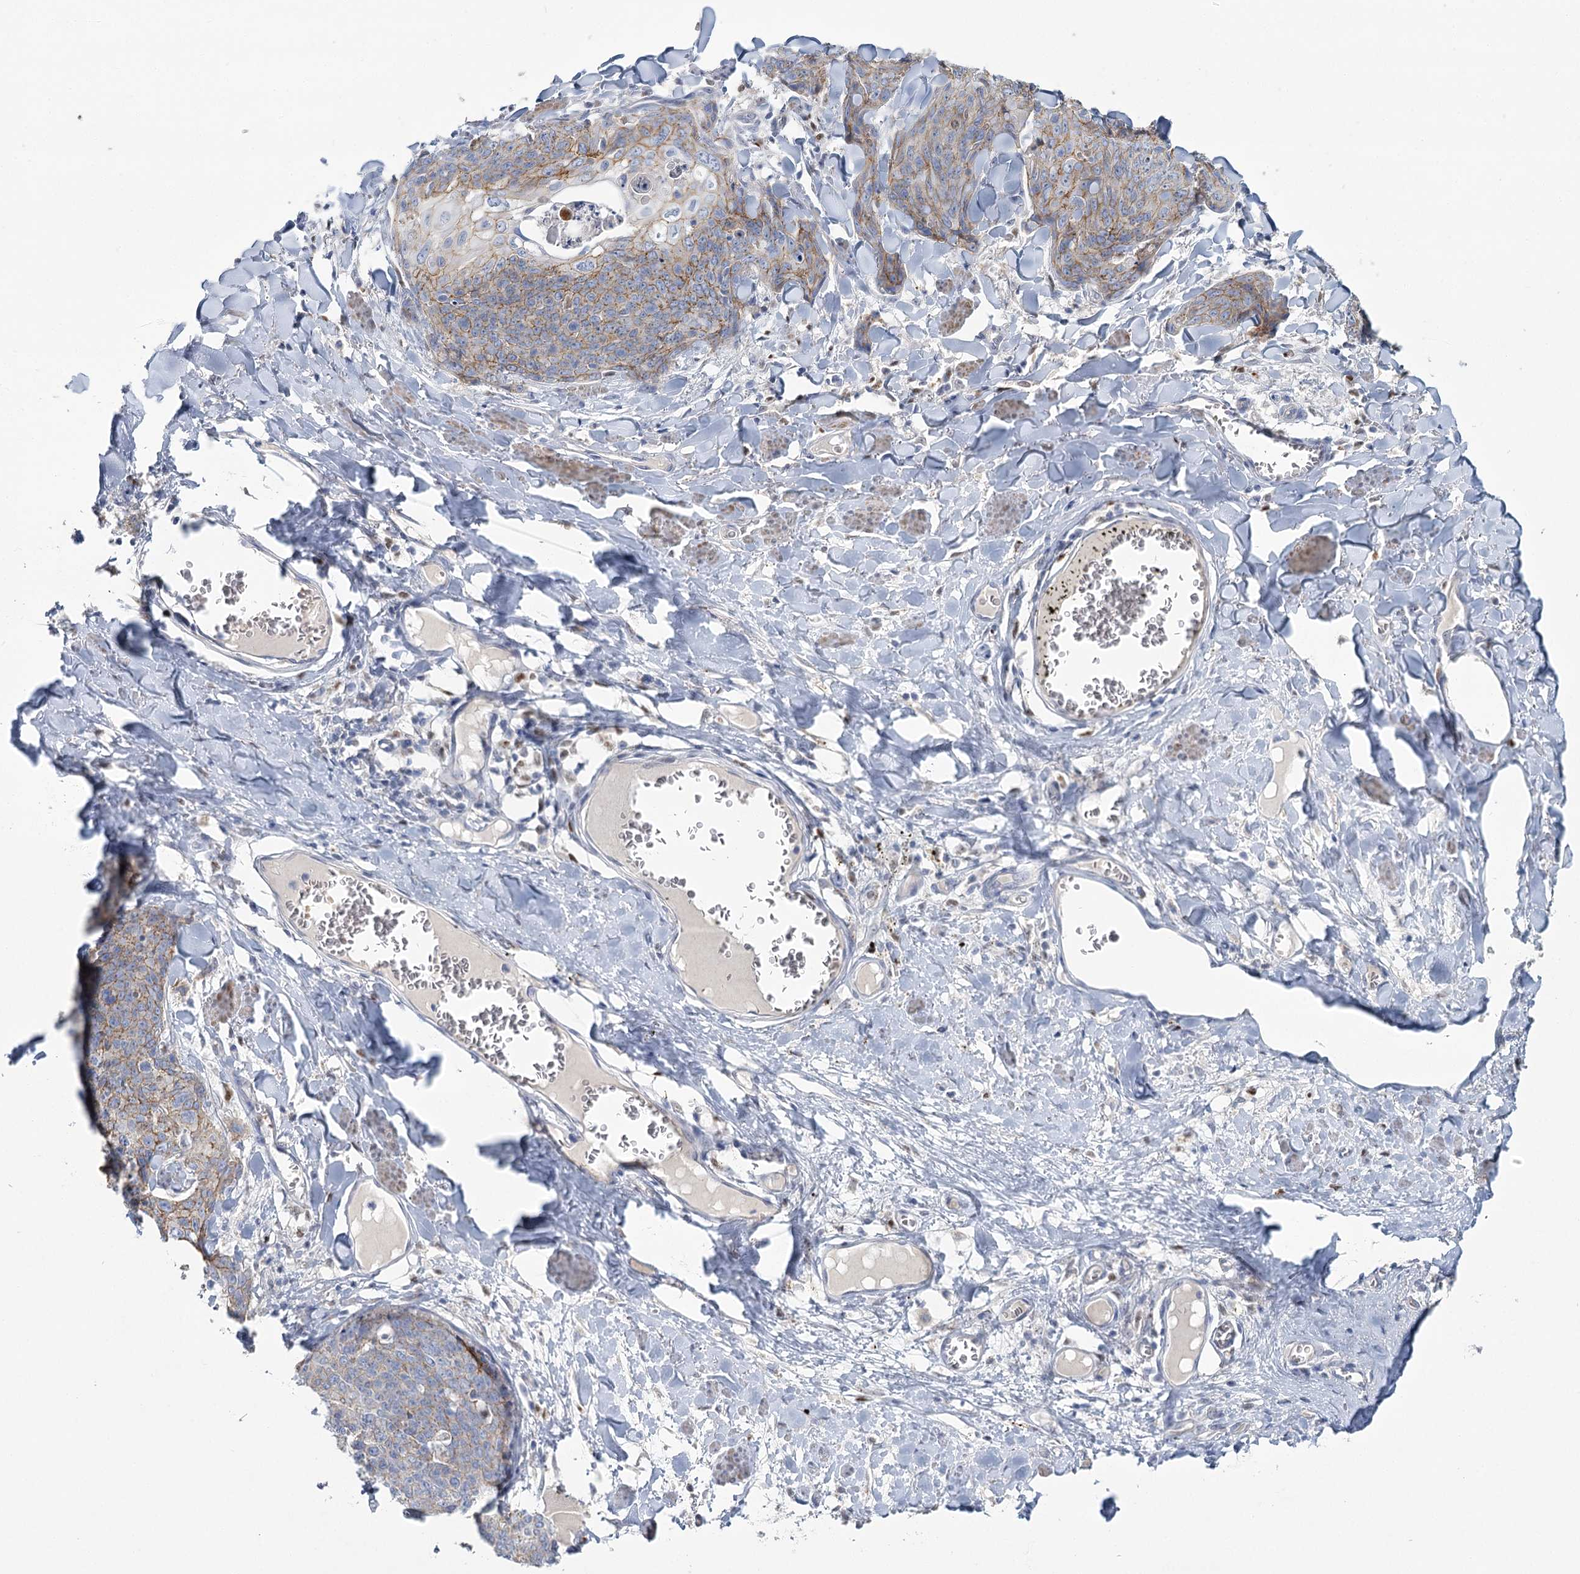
{"staining": {"intensity": "moderate", "quantity": "25%-75%", "location": "cytoplasmic/membranous"}, "tissue": "skin cancer", "cell_type": "Tumor cells", "image_type": "cancer", "snomed": [{"axis": "morphology", "description": "Squamous cell carcinoma, NOS"}, {"axis": "topography", "description": "Skin"}, {"axis": "topography", "description": "Vulva"}], "caption": "Skin squamous cell carcinoma tissue demonstrates moderate cytoplasmic/membranous positivity in about 25%-75% of tumor cells, visualized by immunohistochemistry.", "gene": "IGSF3", "patient": {"sex": "female", "age": 85}}